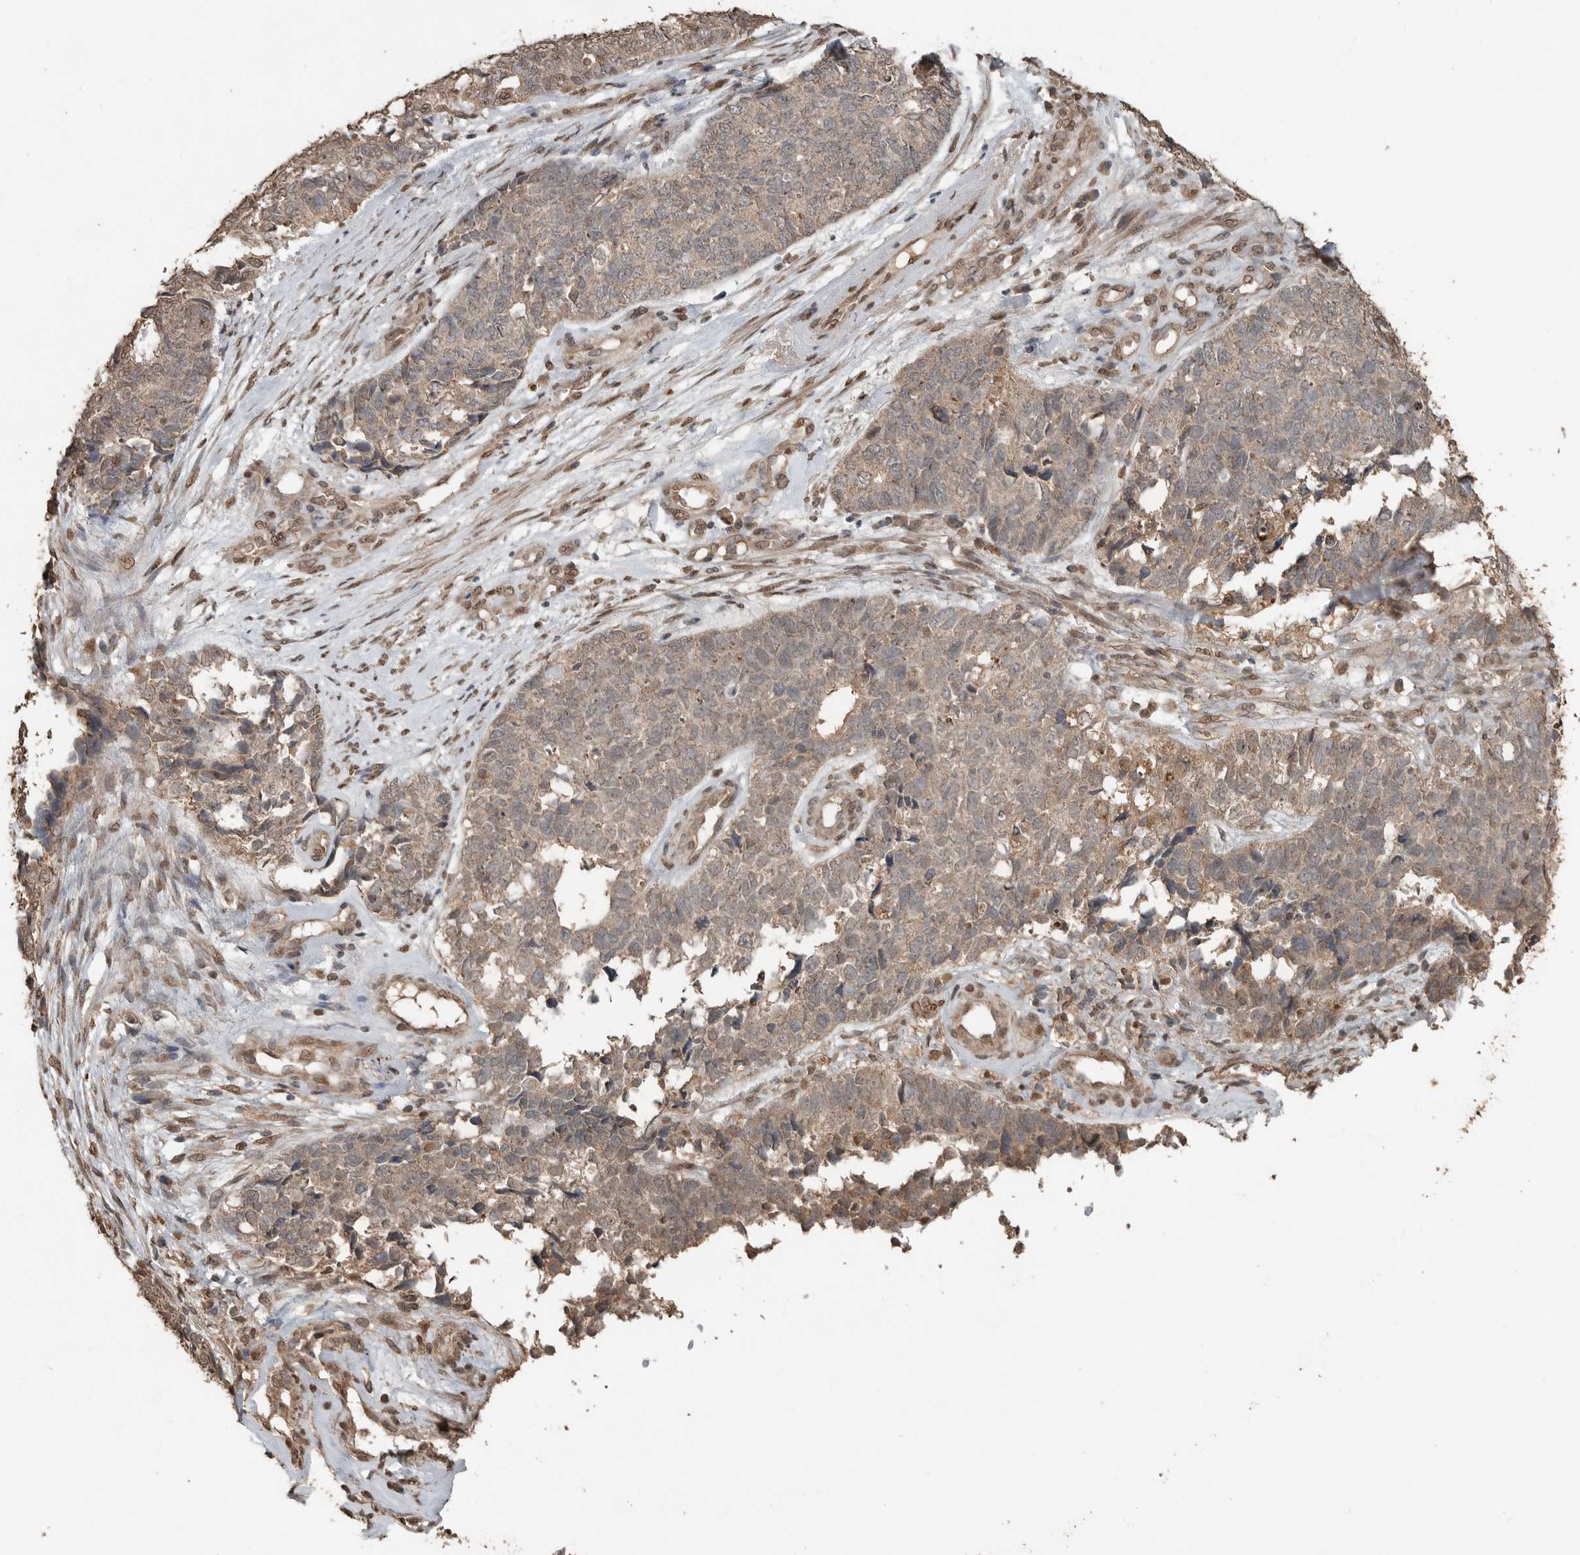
{"staining": {"intensity": "weak", "quantity": ">75%", "location": "cytoplasmic/membranous"}, "tissue": "cervical cancer", "cell_type": "Tumor cells", "image_type": "cancer", "snomed": [{"axis": "morphology", "description": "Squamous cell carcinoma, NOS"}, {"axis": "topography", "description": "Cervix"}], "caption": "The histopathology image demonstrates immunohistochemical staining of cervical squamous cell carcinoma. There is weak cytoplasmic/membranous expression is identified in about >75% of tumor cells.", "gene": "BLZF1", "patient": {"sex": "female", "age": 63}}